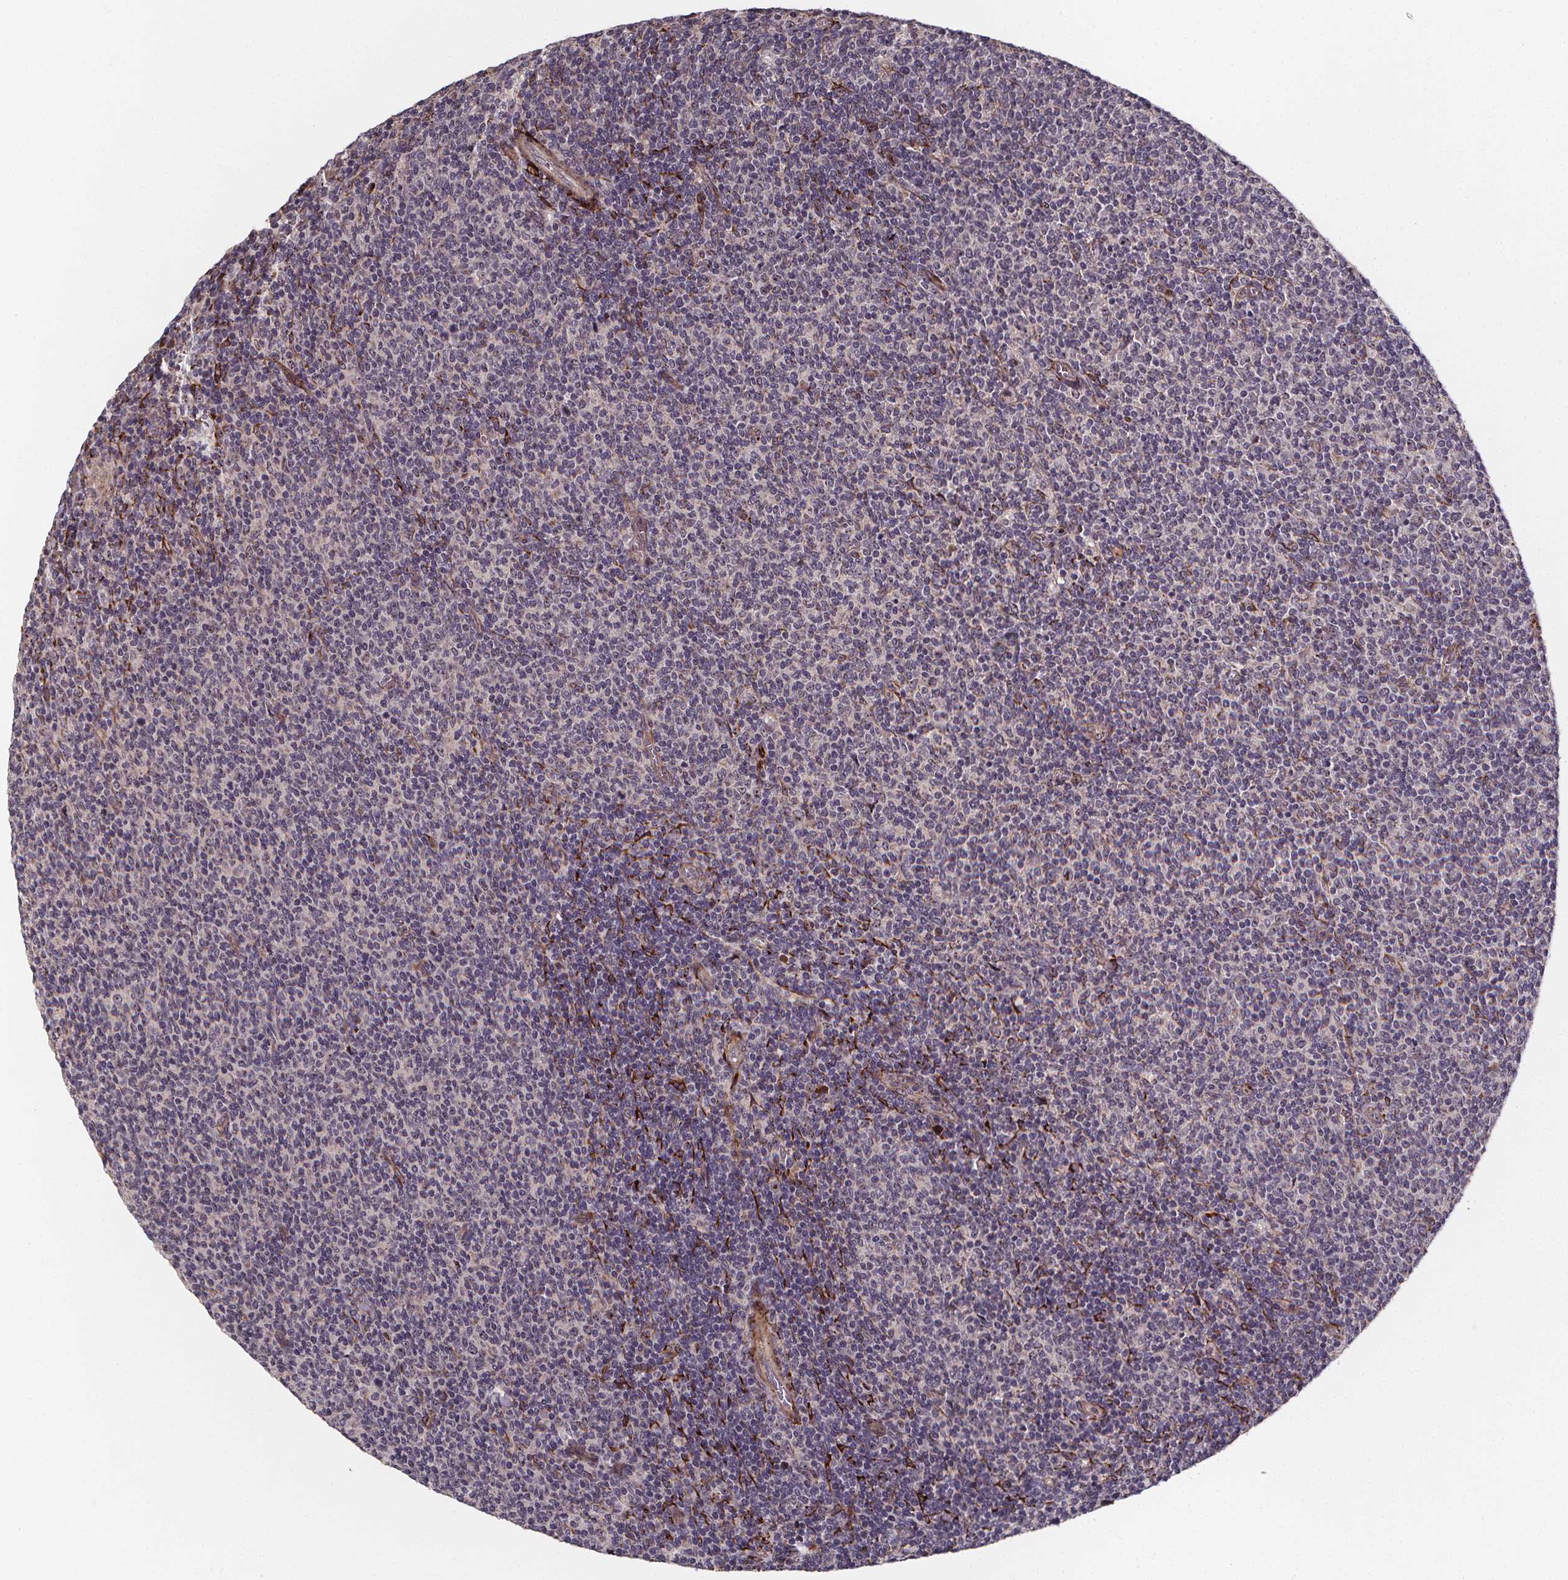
{"staining": {"intensity": "negative", "quantity": "none", "location": "none"}, "tissue": "lymphoma", "cell_type": "Tumor cells", "image_type": "cancer", "snomed": [{"axis": "morphology", "description": "Malignant lymphoma, non-Hodgkin's type, Low grade"}, {"axis": "topography", "description": "Lymph node"}], "caption": "Immunohistochemical staining of human low-grade malignant lymphoma, non-Hodgkin's type reveals no significant staining in tumor cells.", "gene": "AEBP1", "patient": {"sex": "male", "age": 52}}